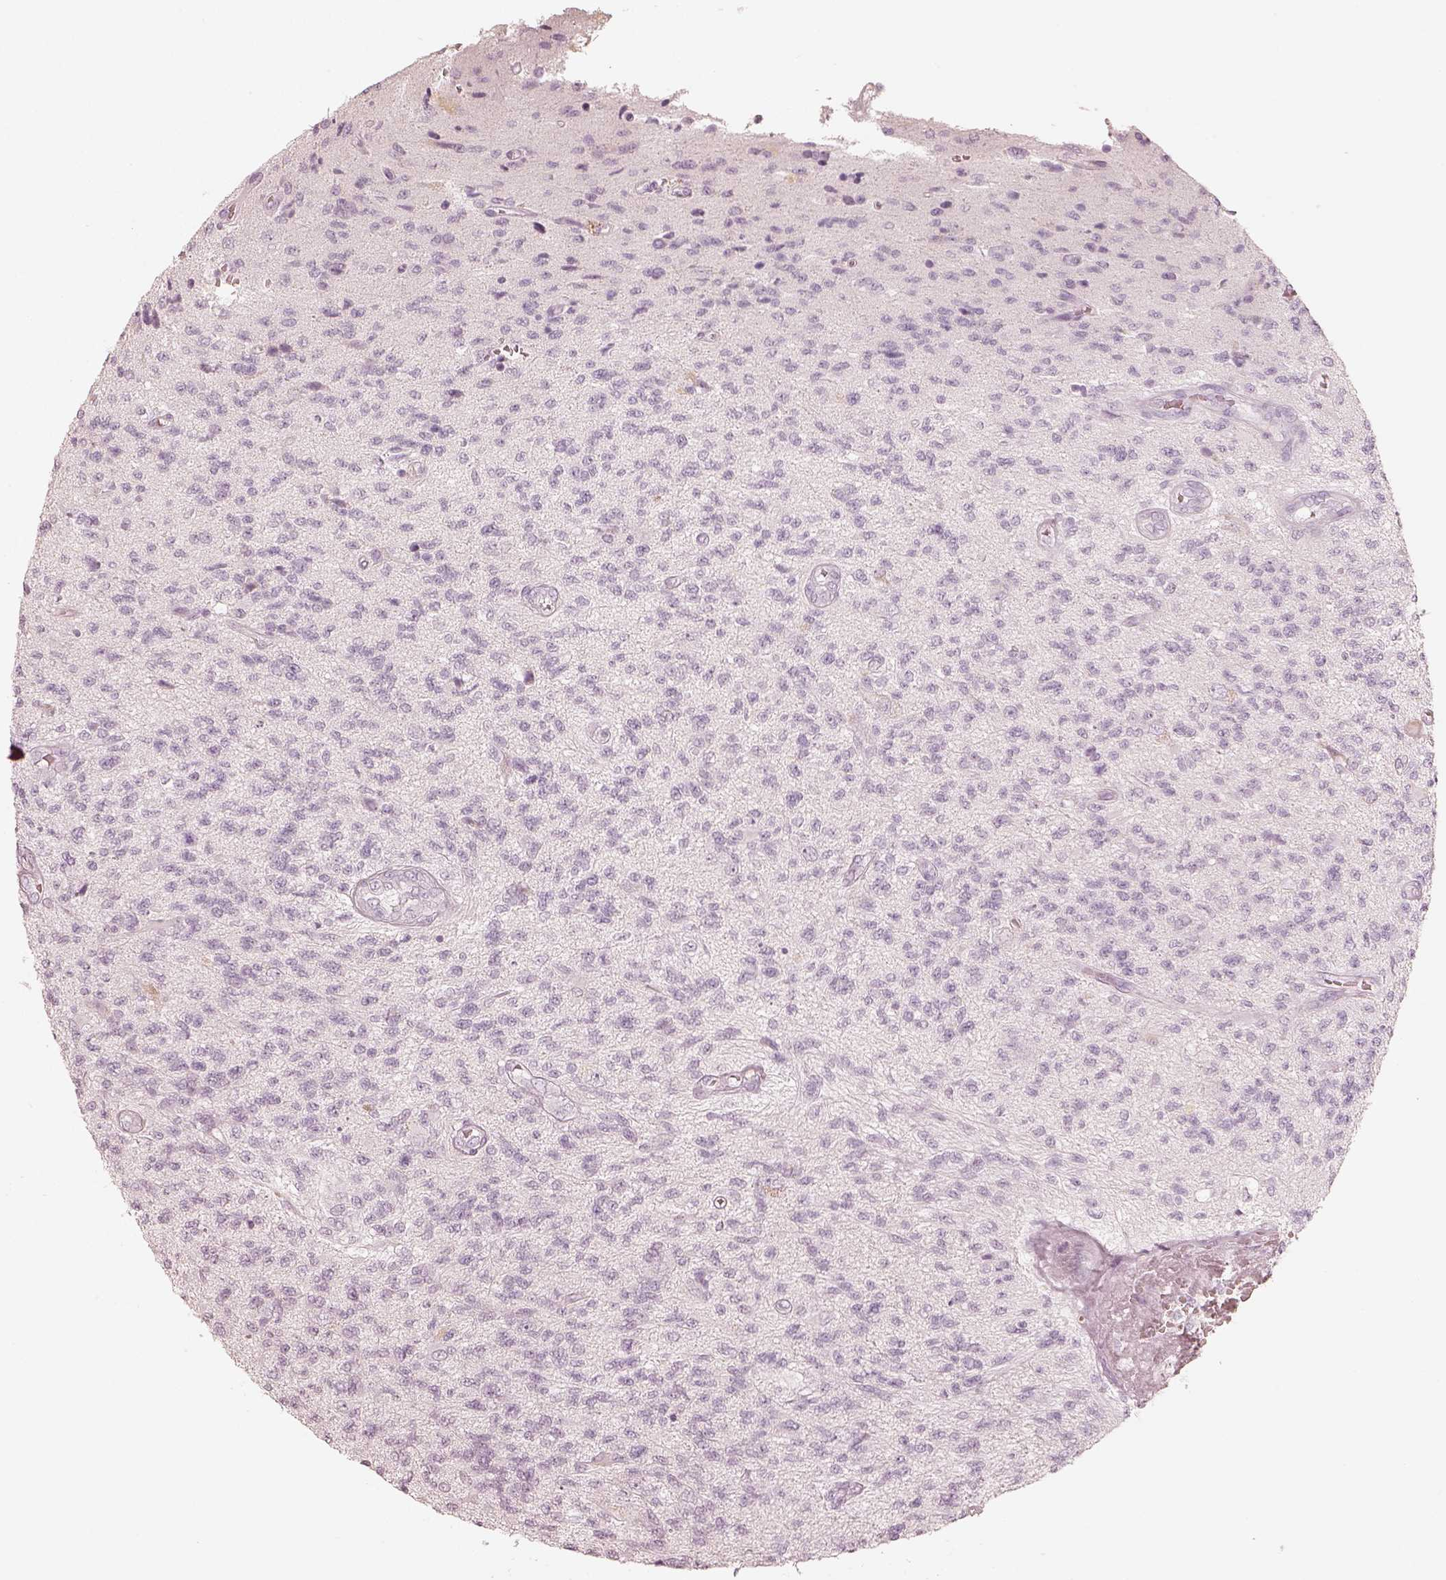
{"staining": {"intensity": "negative", "quantity": "none", "location": "none"}, "tissue": "glioma", "cell_type": "Tumor cells", "image_type": "cancer", "snomed": [{"axis": "morphology", "description": "Glioma, malignant, High grade"}, {"axis": "topography", "description": "Brain"}], "caption": "Tumor cells show no significant positivity in glioma. (Immunohistochemistry (ihc), brightfield microscopy, high magnification).", "gene": "KRT82", "patient": {"sex": "male", "age": 56}}